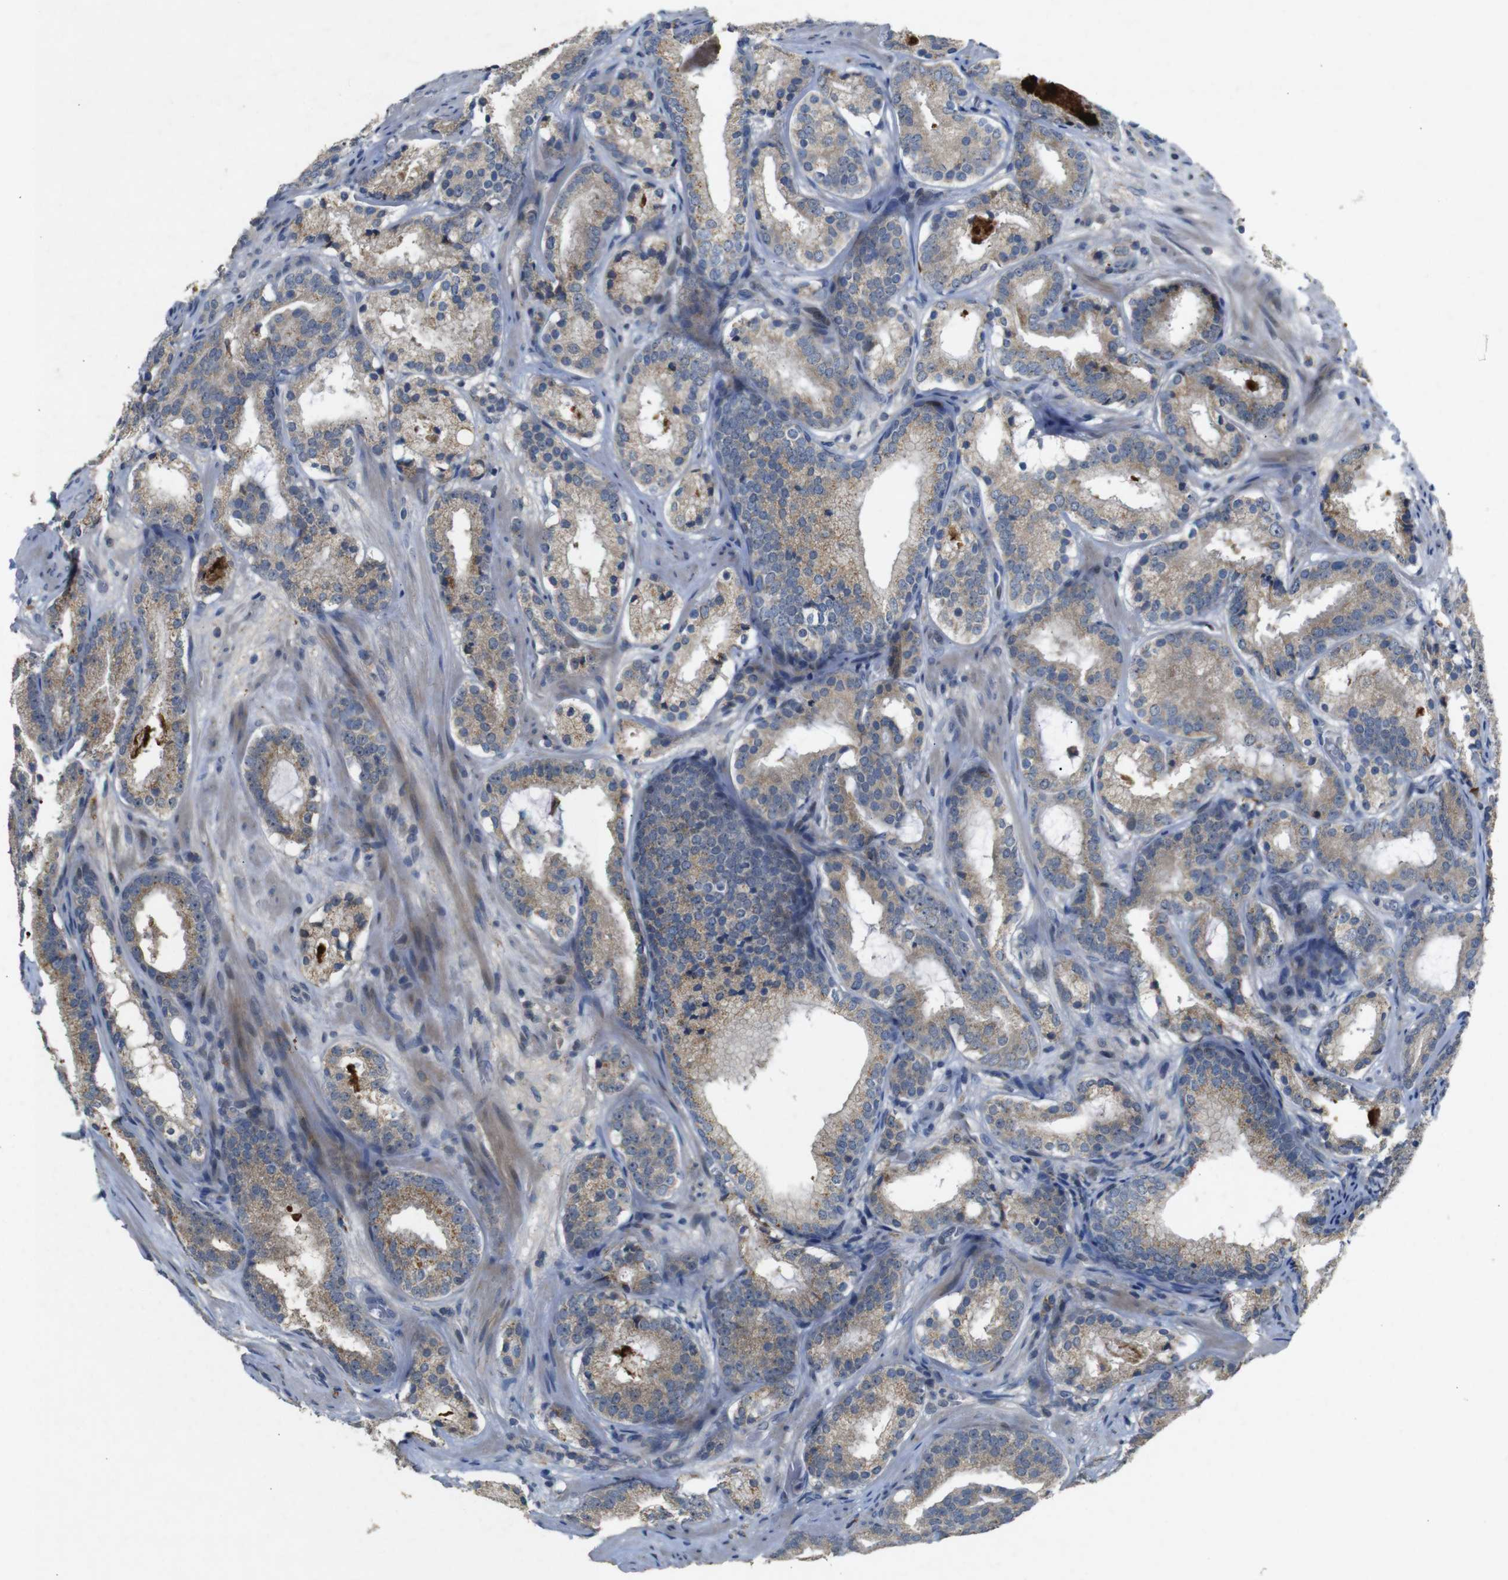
{"staining": {"intensity": "weak", "quantity": ">75%", "location": "cytoplasmic/membranous"}, "tissue": "prostate cancer", "cell_type": "Tumor cells", "image_type": "cancer", "snomed": [{"axis": "morphology", "description": "Adenocarcinoma, Low grade"}, {"axis": "topography", "description": "Prostate"}], "caption": "Adenocarcinoma (low-grade) (prostate) tissue shows weak cytoplasmic/membranous positivity in about >75% of tumor cells, visualized by immunohistochemistry. (Brightfield microscopy of DAB IHC at high magnification).", "gene": "MAGI2", "patient": {"sex": "male", "age": 69}}